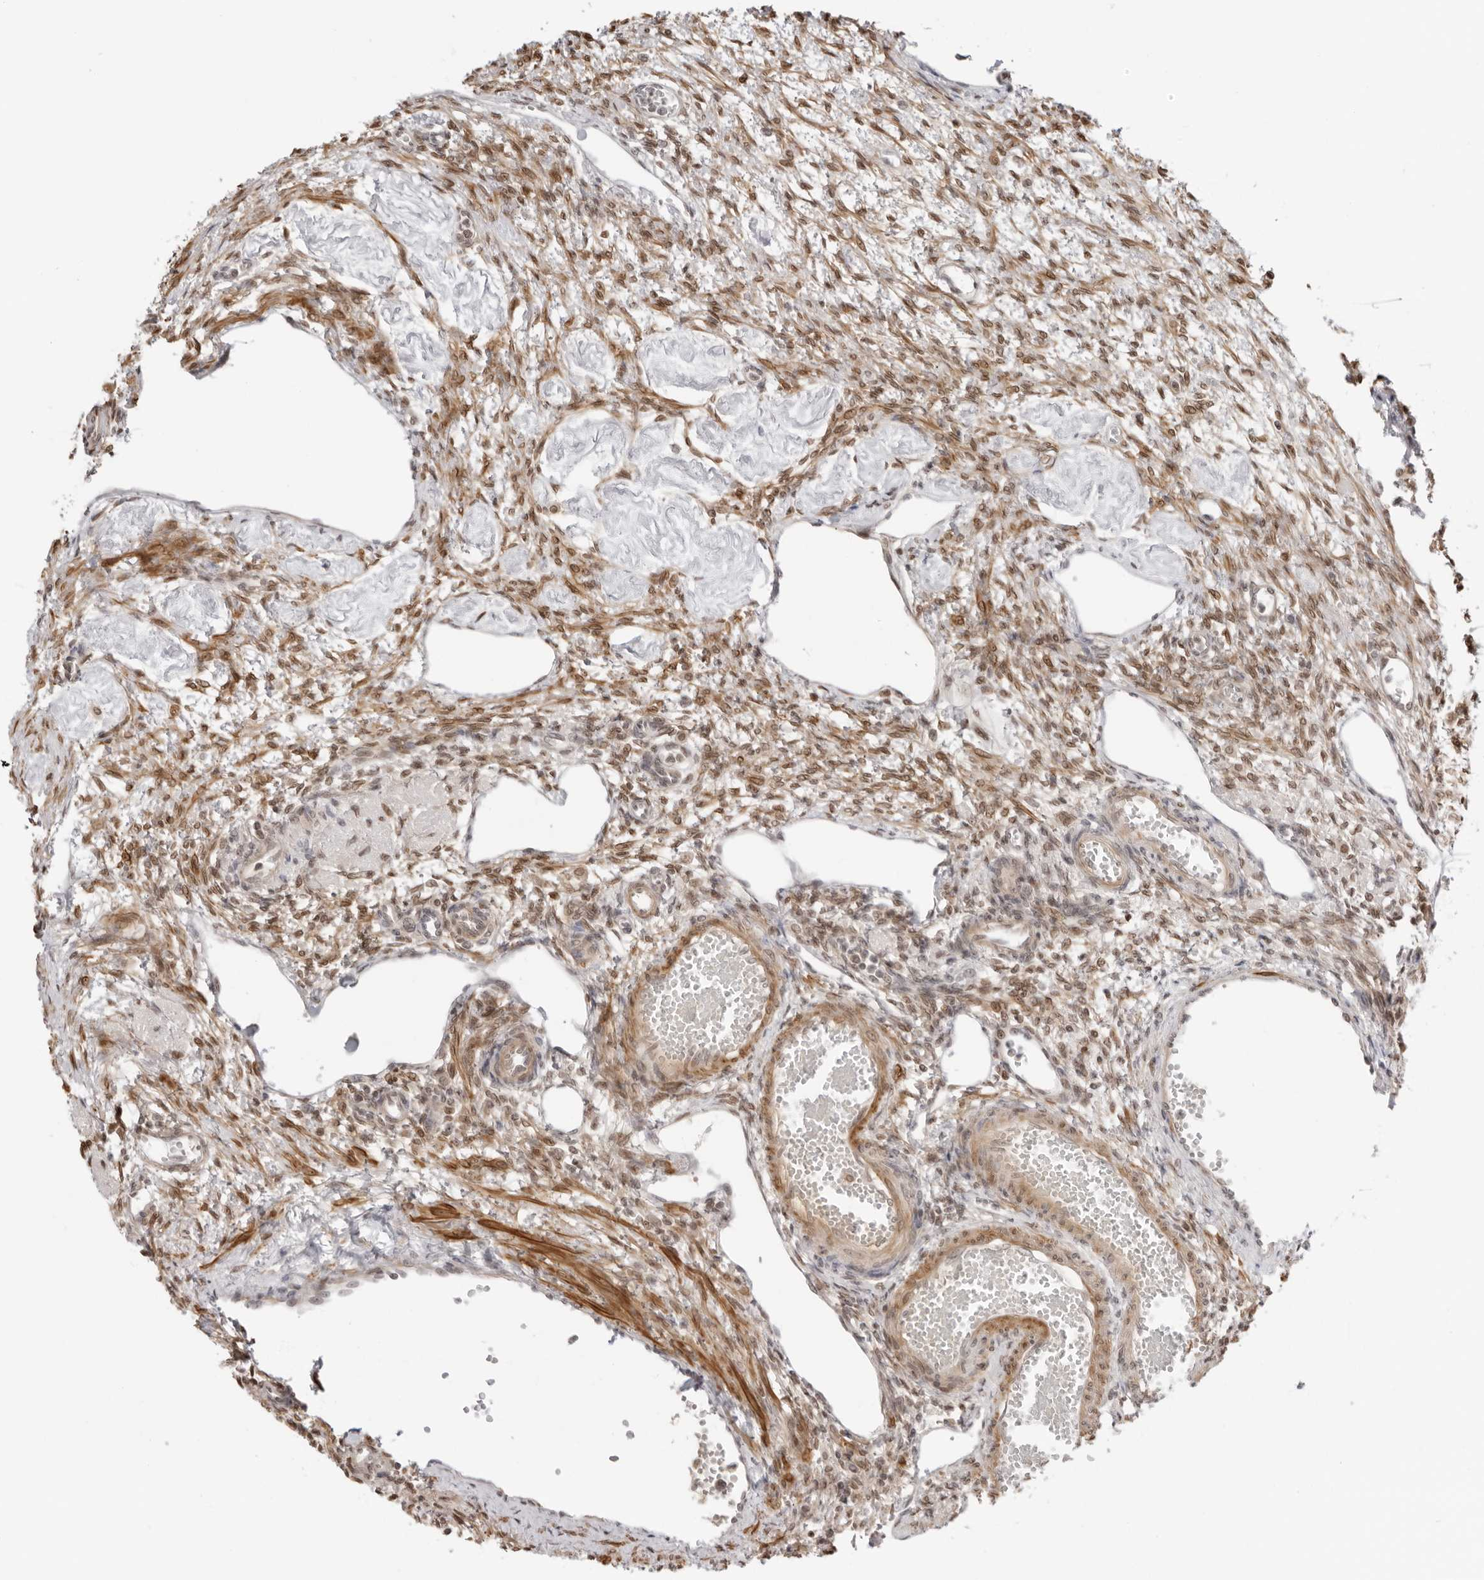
{"staining": {"intensity": "moderate", "quantity": ">75%", "location": "nuclear"}, "tissue": "ovary", "cell_type": "Ovarian stroma cells", "image_type": "normal", "snomed": [{"axis": "morphology", "description": "Normal tissue, NOS"}, {"axis": "topography", "description": "Ovary"}], "caption": "Immunohistochemistry staining of benign ovary, which demonstrates medium levels of moderate nuclear positivity in about >75% of ovarian stroma cells indicating moderate nuclear protein staining. The staining was performed using DAB (3,3'-diaminobenzidine) (brown) for protein detection and nuclei were counterstained in hematoxylin (blue).", "gene": "RNF146", "patient": {"sex": "female", "age": 33}}